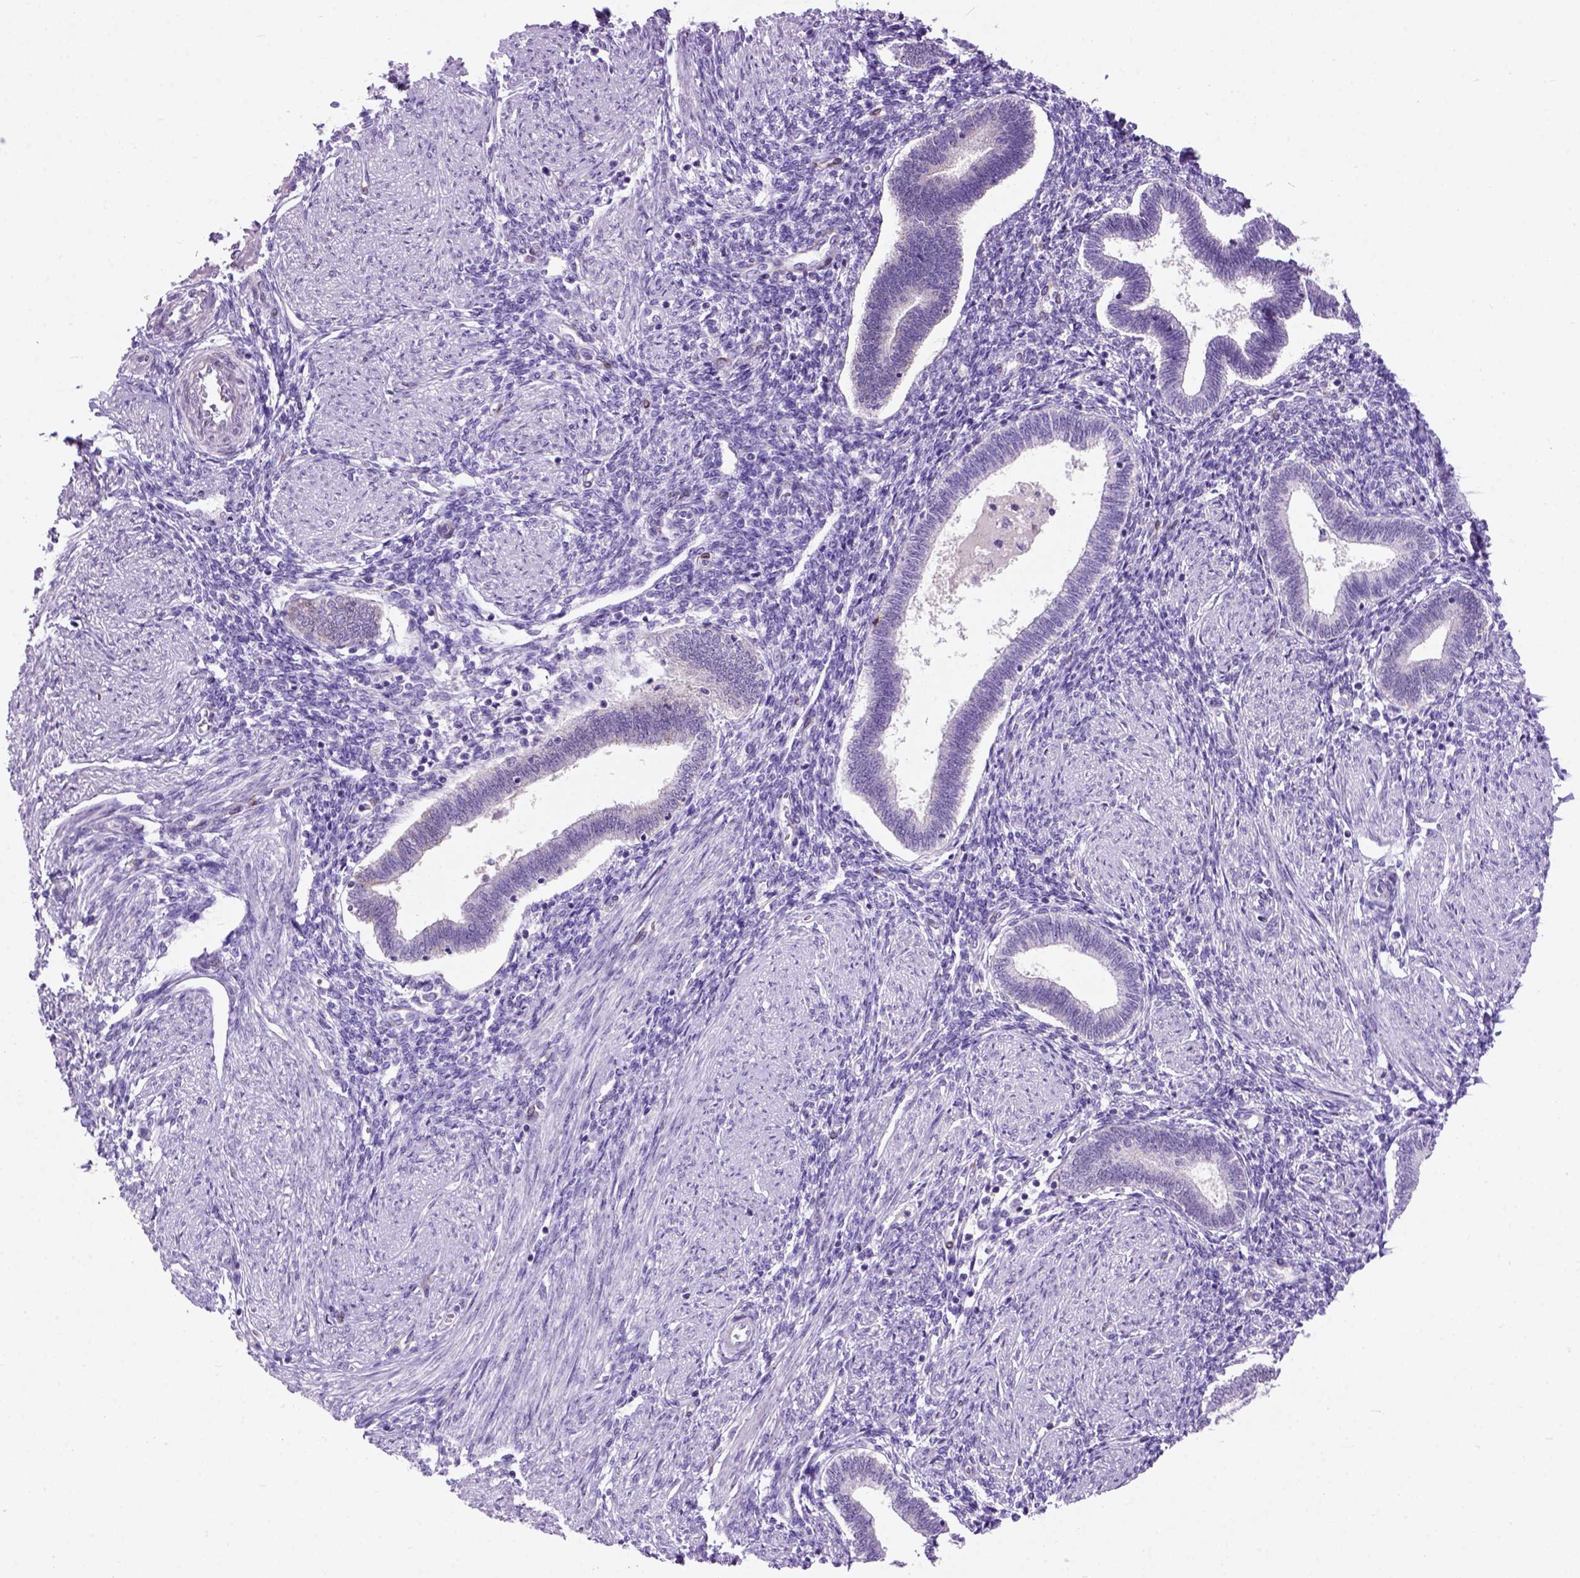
{"staining": {"intensity": "negative", "quantity": "none", "location": "none"}, "tissue": "endometrium", "cell_type": "Cells in endometrial stroma", "image_type": "normal", "snomed": [{"axis": "morphology", "description": "Normal tissue, NOS"}, {"axis": "topography", "description": "Endometrium"}], "caption": "The histopathology image demonstrates no significant positivity in cells in endometrial stroma of endometrium.", "gene": "MAPT", "patient": {"sex": "female", "age": 42}}